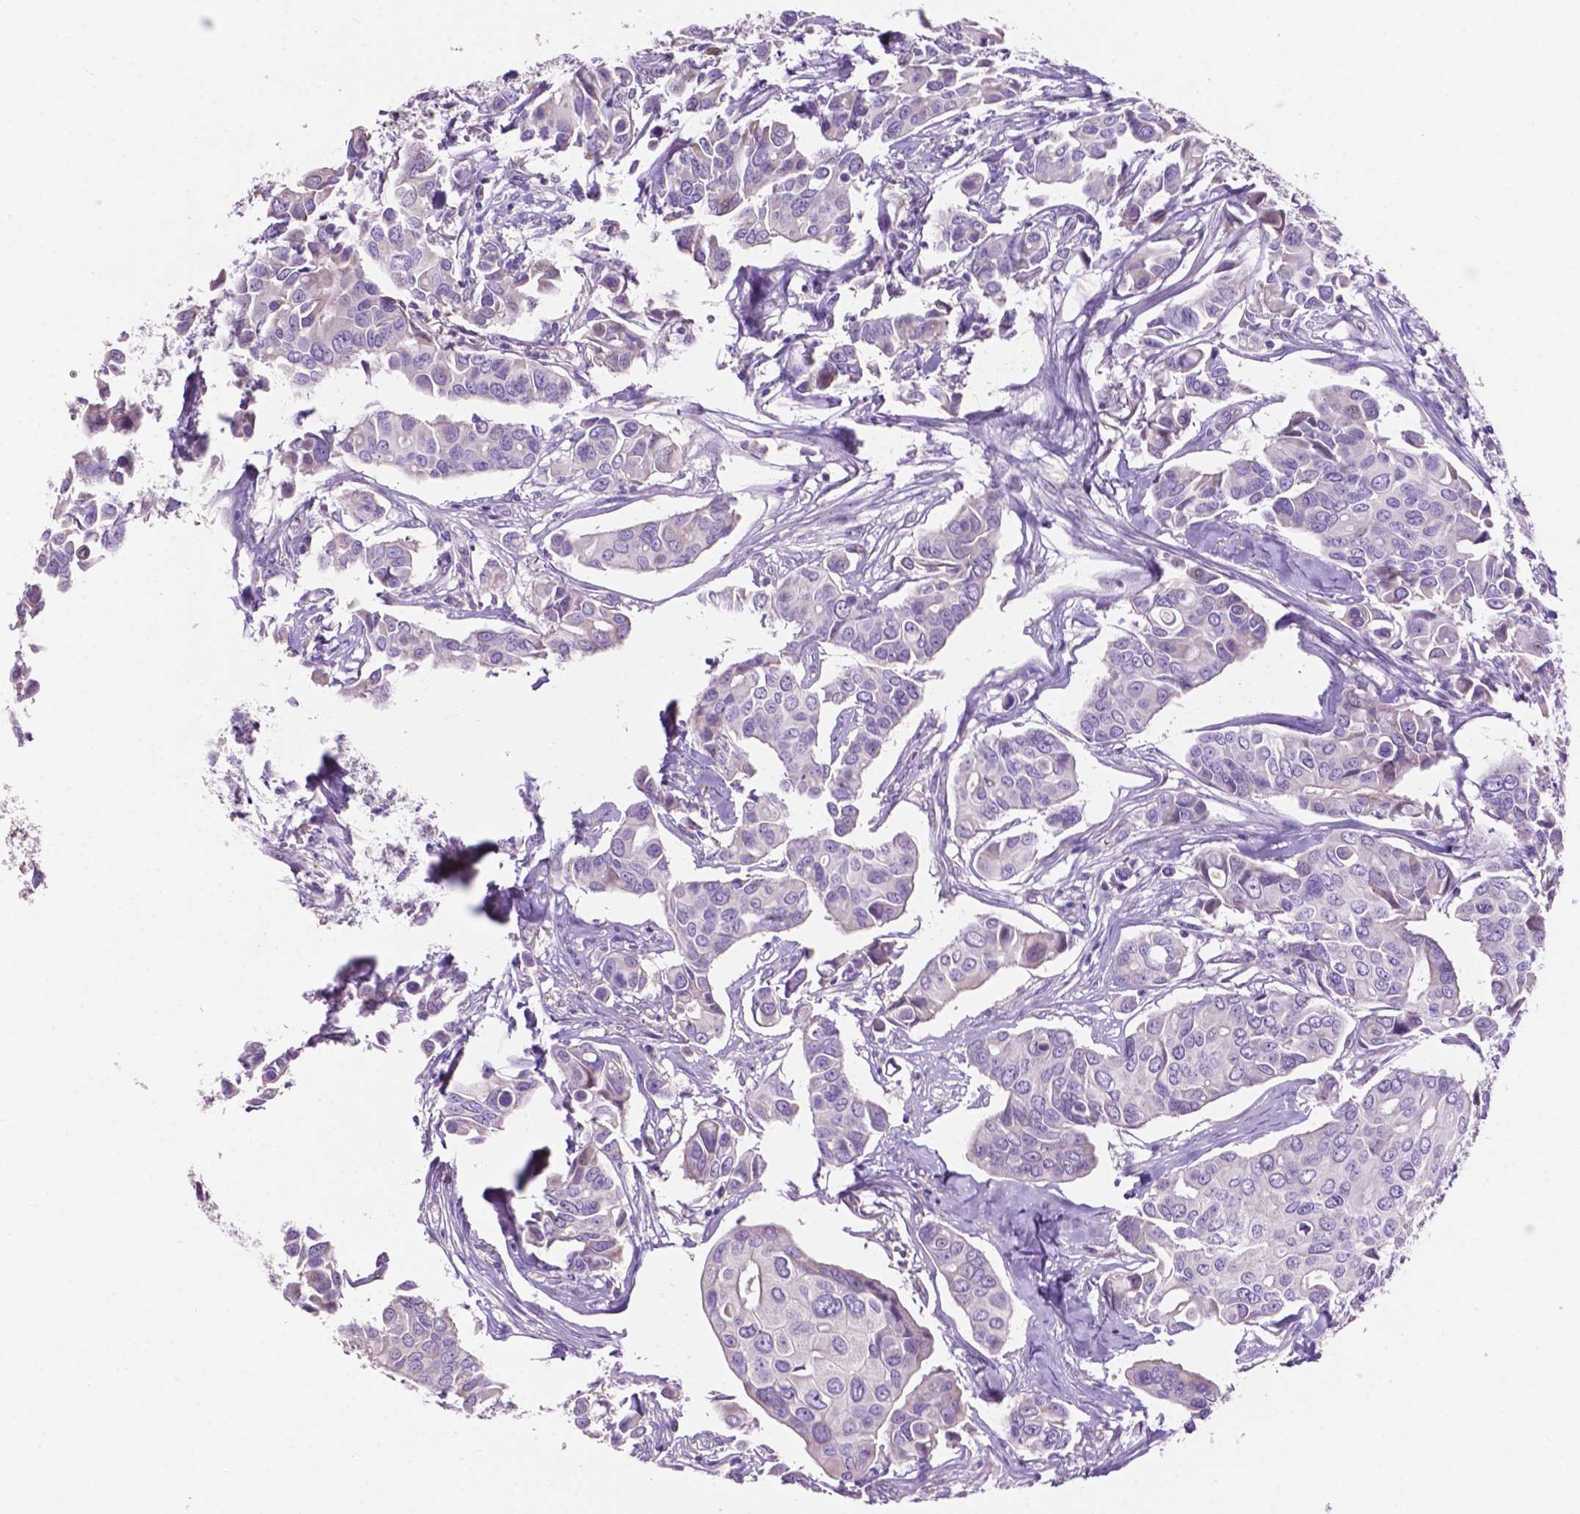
{"staining": {"intensity": "negative", "quantity": "none", "location": "none"}, "tissue": "breast cancer", "cell_type": "Tumor cells", "image_type": "cancer", "snomed": [{"axis": "morphology", "description": "Duct carcinoma"}, {"axis": "topography", "description": "Breast"}], "caption": "IHC histopathology image of neoplastic tissue: breast intraductal carcinoma stained with DAB reveals no significant protein expression in tumor cells.", "gene": "CLDN17", "patient": {"sex": "female", "age": 54}}